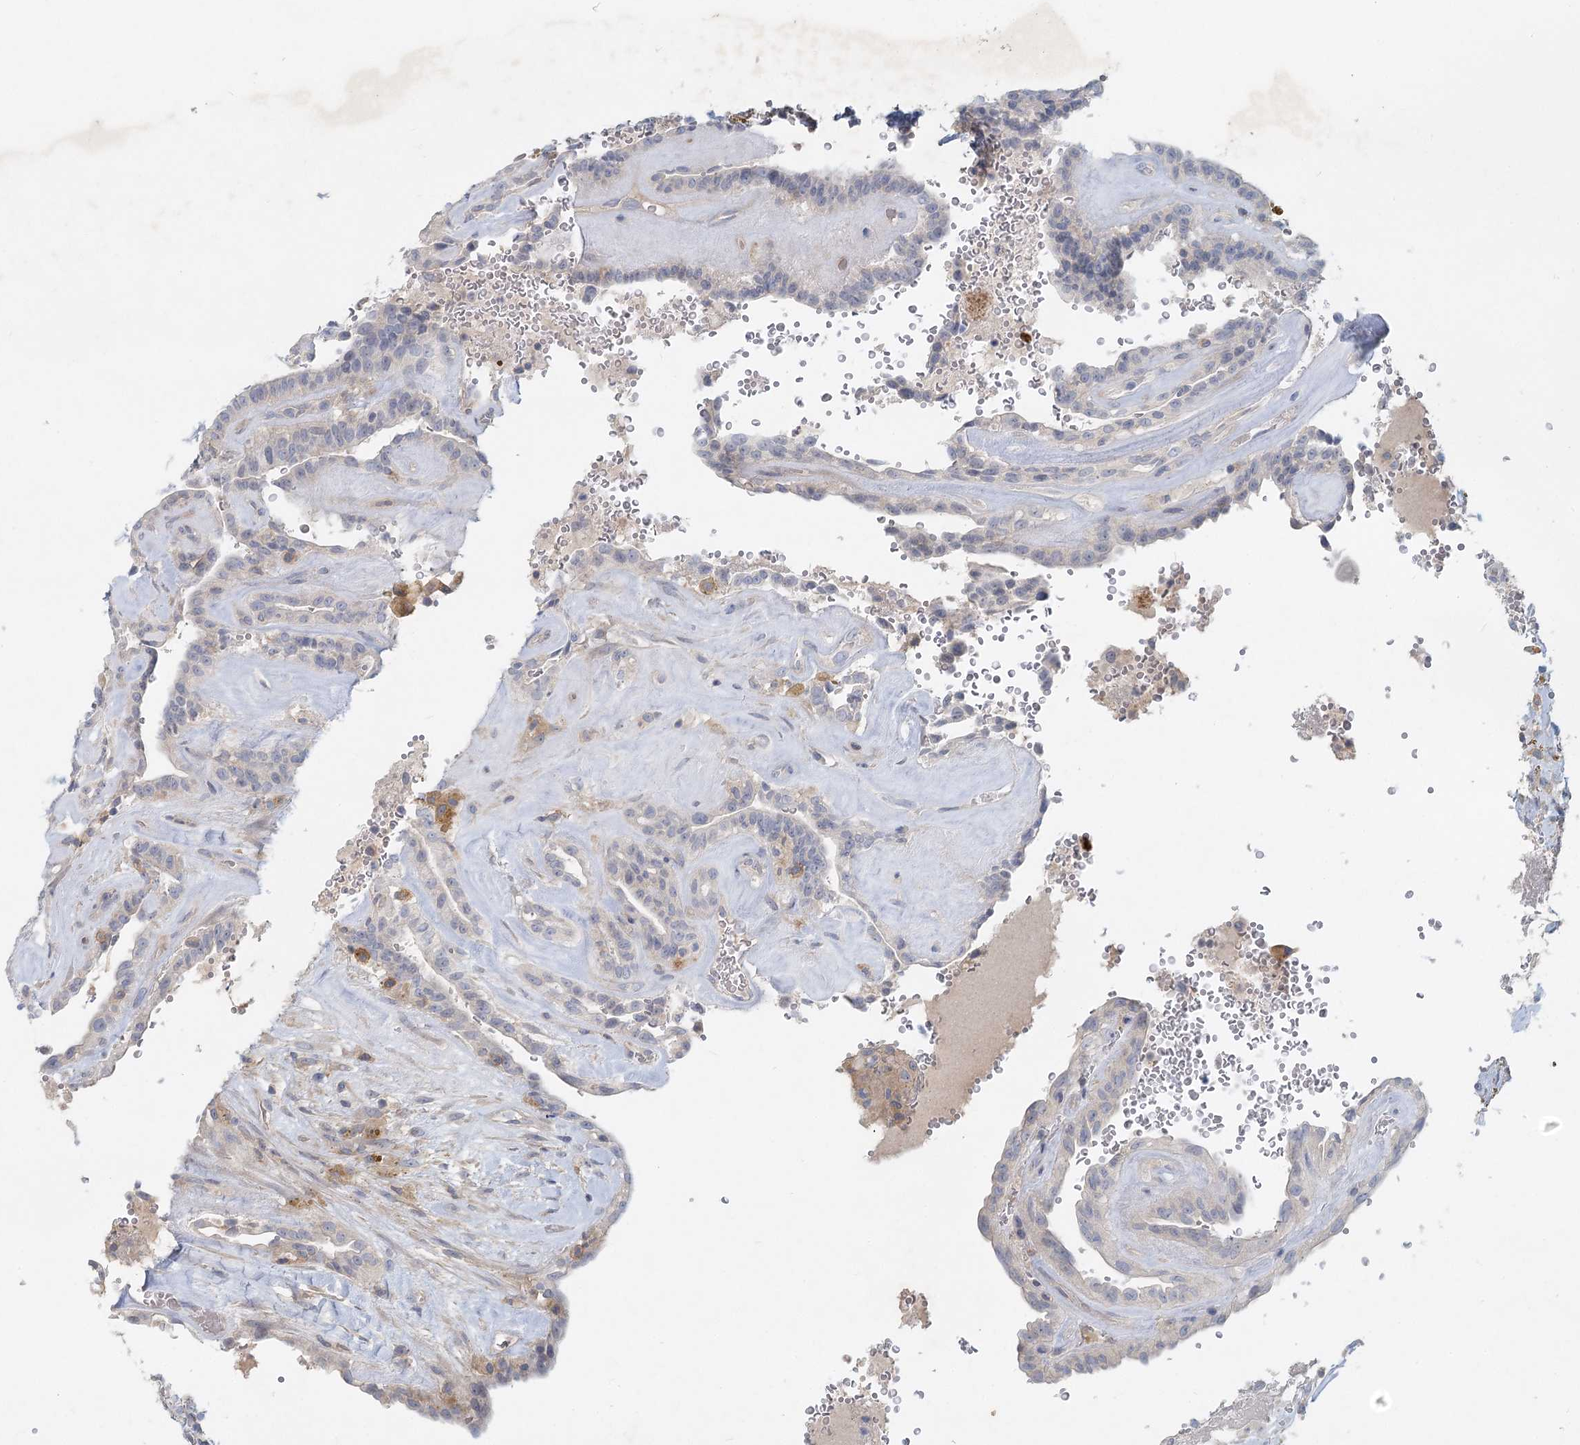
{"staining": {"intensity": "weak", "quantity": "<25%", "location": "cytoplasmic/membranous"}, "tissue": "thyroid cancer", "cell_type": "Tumor cells", "image_type": "cancer", "snomed": [{"axis": "morphology", "description": "Papillary adenocarcinoma, NOS"}, {"axis": "topography", "description": "Thyroid gland"}], "caption": "Tumor cells are negative for protein expression in human papillary adenocarcinoma (thyroid).", "gene": "DNMBP", "patient": {"sex": "male", "age": 77}}